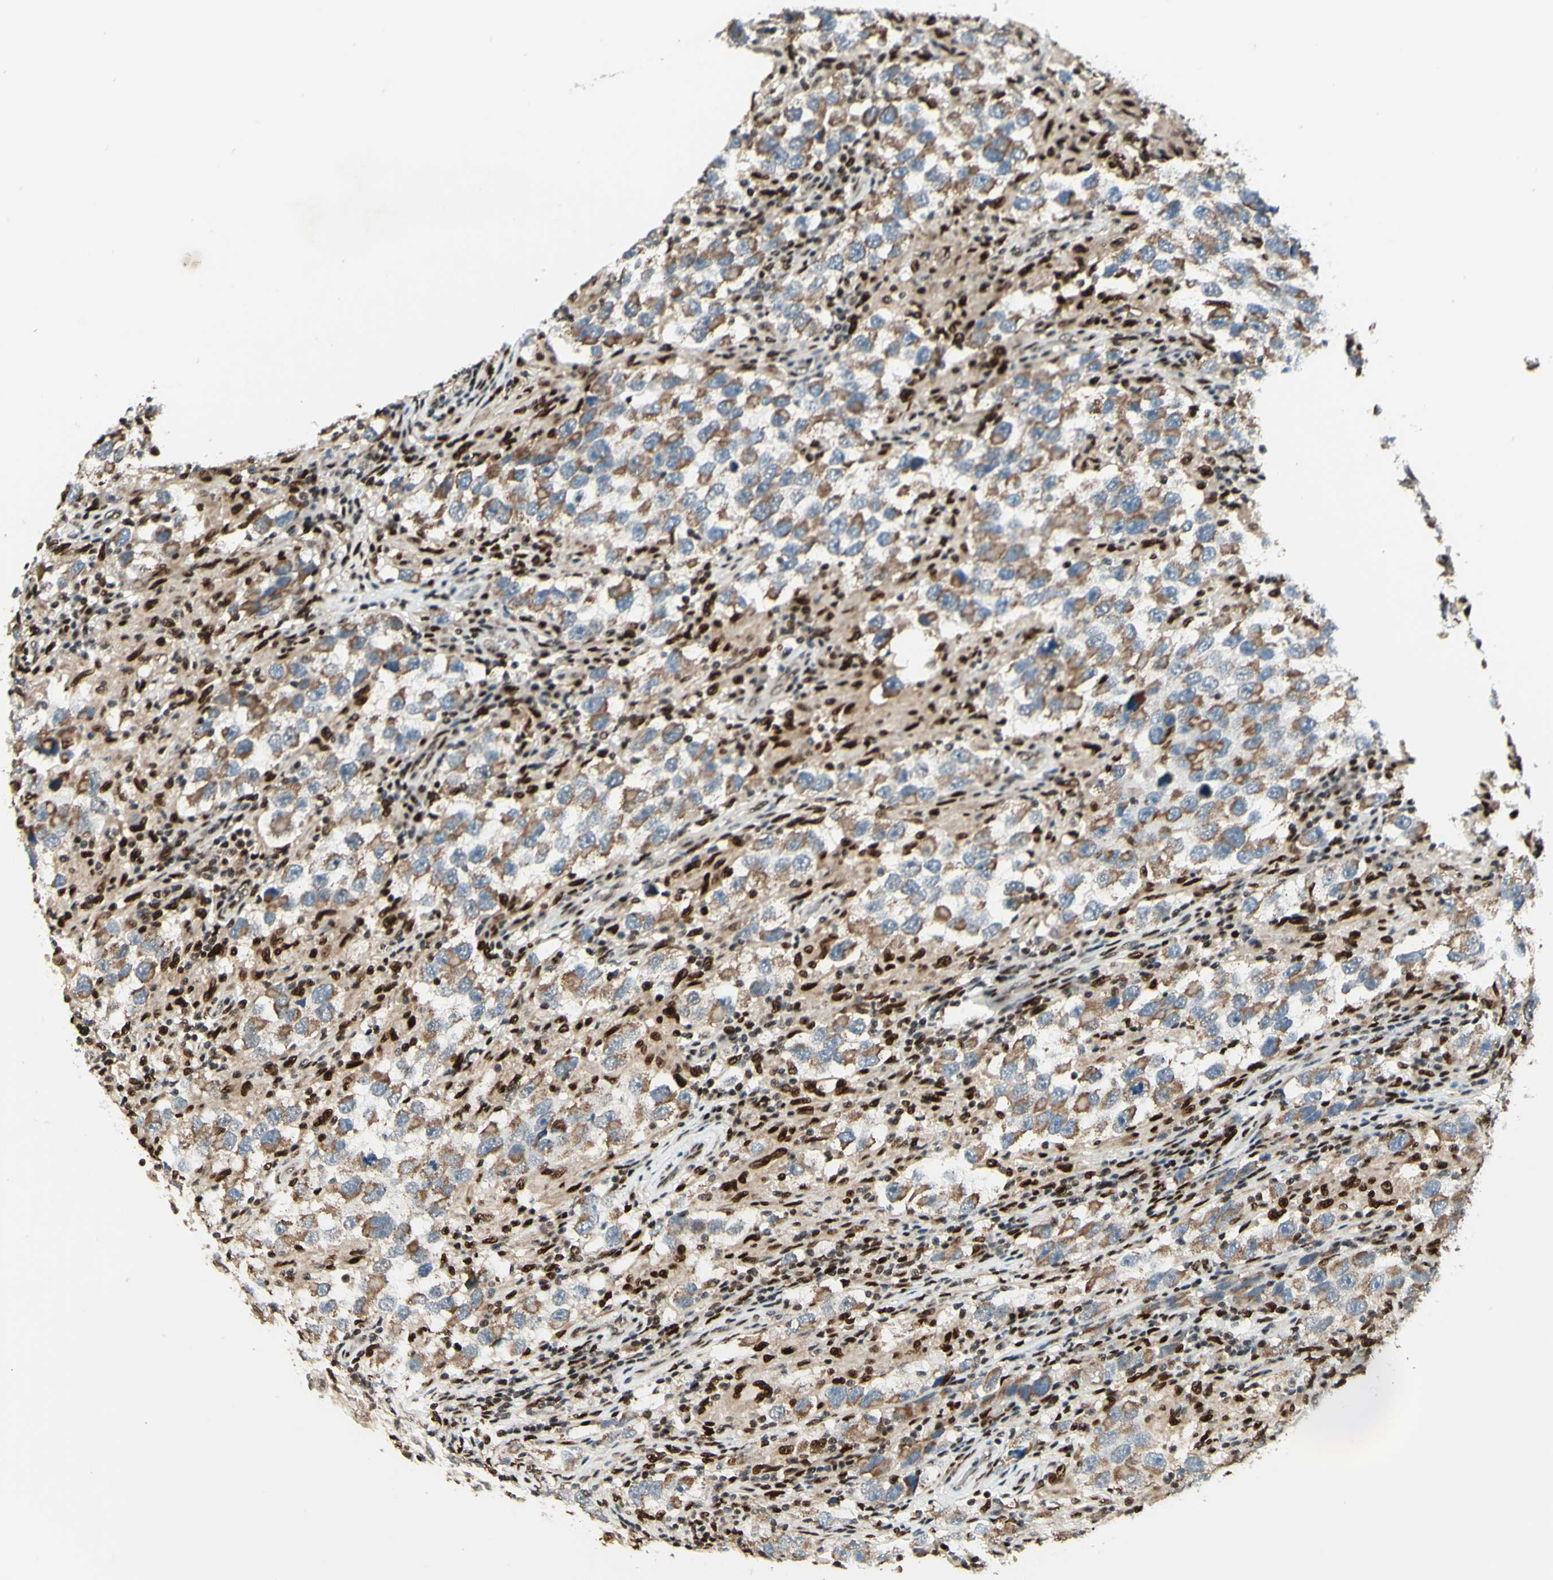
{"staining": {"intensity": "moderate", "quantity": ">75%", "location": "cytoplasmic/membranous"}, "tissue": "testis cancer", "cell_type": "Tumor cells", "image_type": "cancer", "snomed": [{"axis": "morphology", "description": "Carcinoma, Embryonal, NOS"}, {"axis": "topography", "description": "Testis"}], "caption": "High-magnification brightfield microscopy of testis cancer stained with DAB (3,3'-diaminobenzidine) (brown) and counterstained with hematoxylin (blue). tumor cells exhibit moderate cytoplasmic/membranous expression is identified in about>75% of cells. (DAB = brown stain, brightfield microscopy at high magnification).", "gene": "NR3C1", "patient": {"sex": "male", "age": 21}}